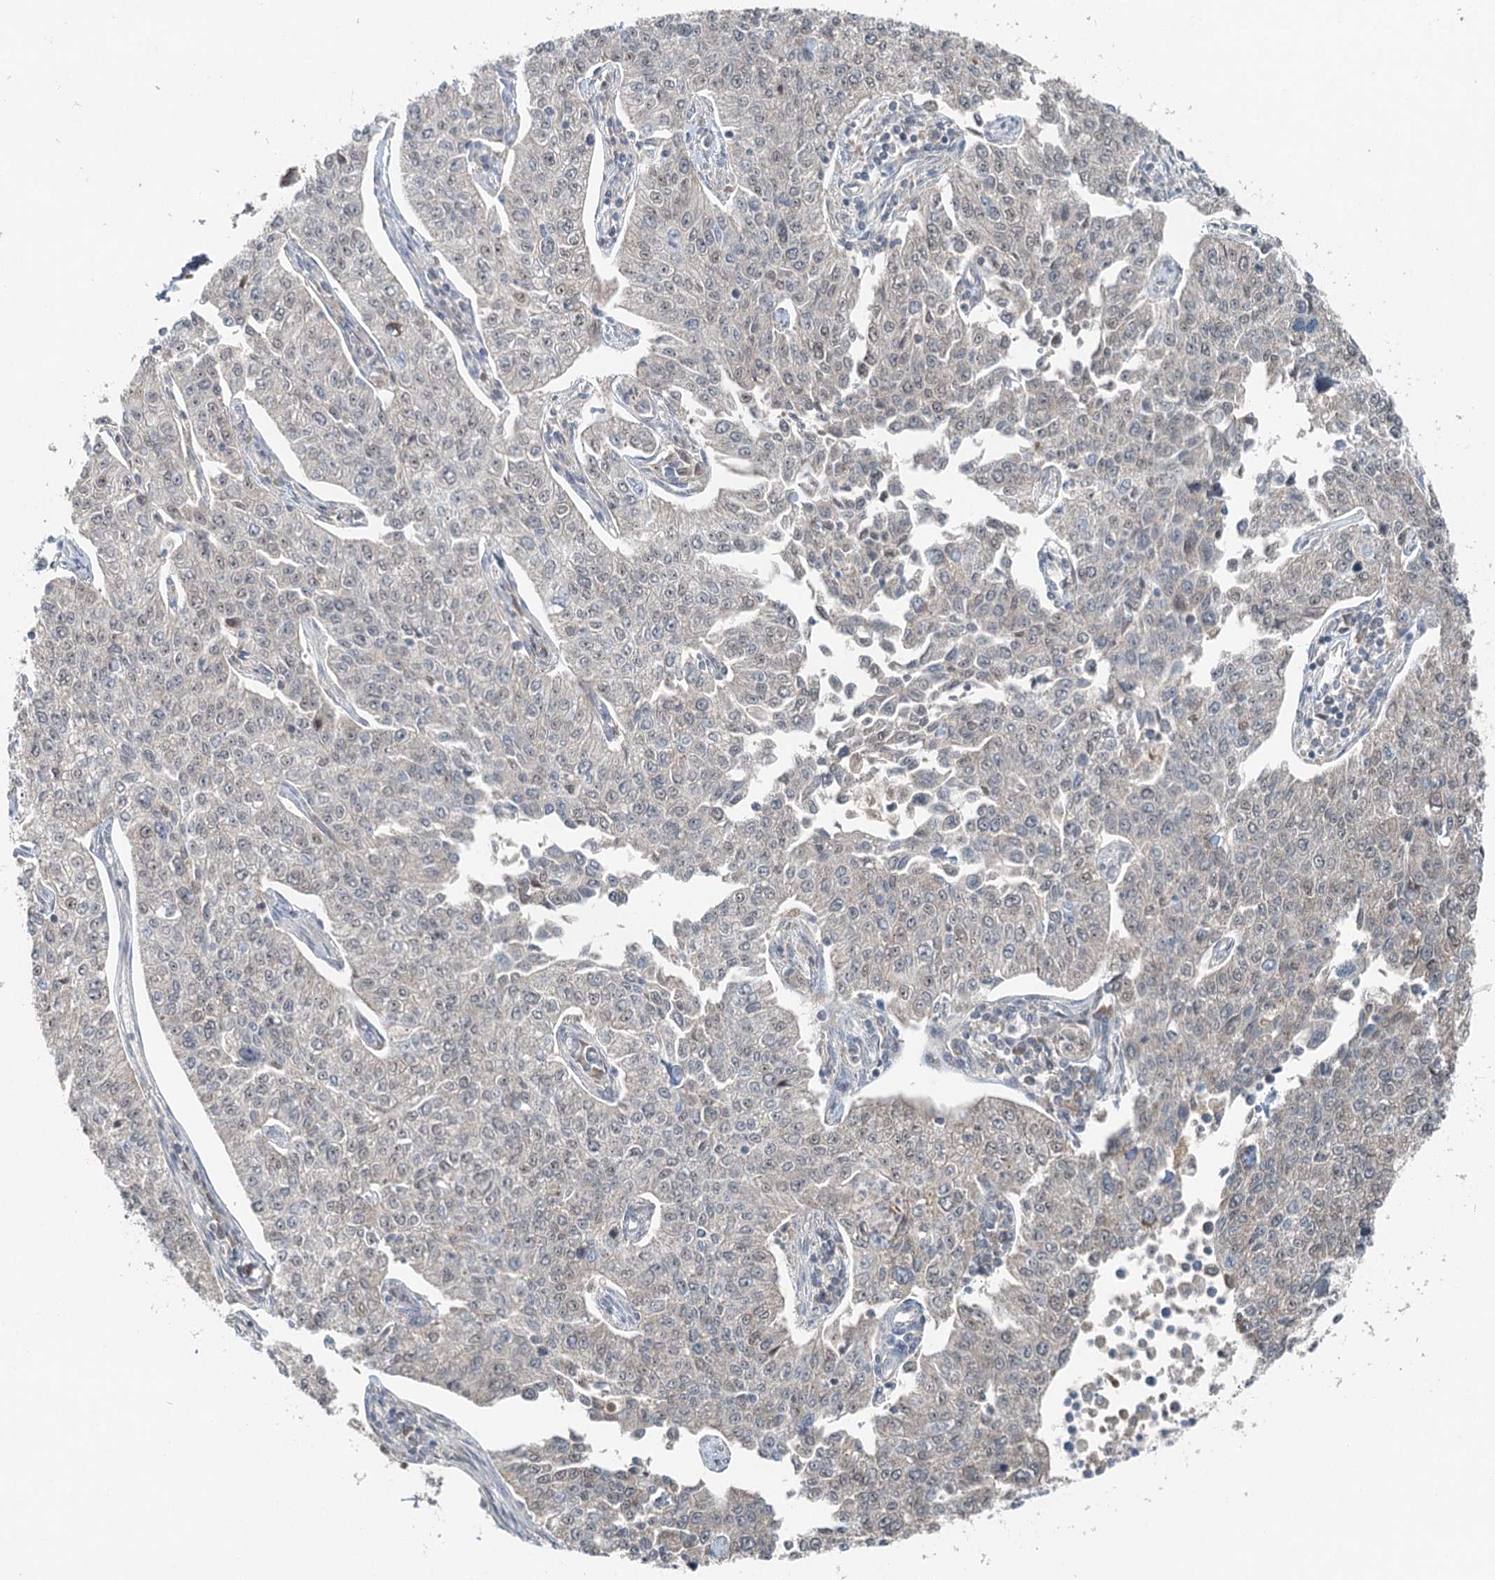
{"staining": {"intensity": "negative", "quantity": "none", "location": "none"}, "tissue": "cervical cancer", "cell_type": "Tumor cells", "image_type": "cancer", "snomed": [{"axis": "morphology", "description": "Squamous cell carcinoma, NOS"}, {"axis": "topography", "description": "Cervix"}], "caption": "Cervical squamous cell carcinoma stained for a protein using immunohistochemistry shows no expression tumor cells.", "gene": "CHCHD5", "patient": {"sex": "female", "age": 35}}